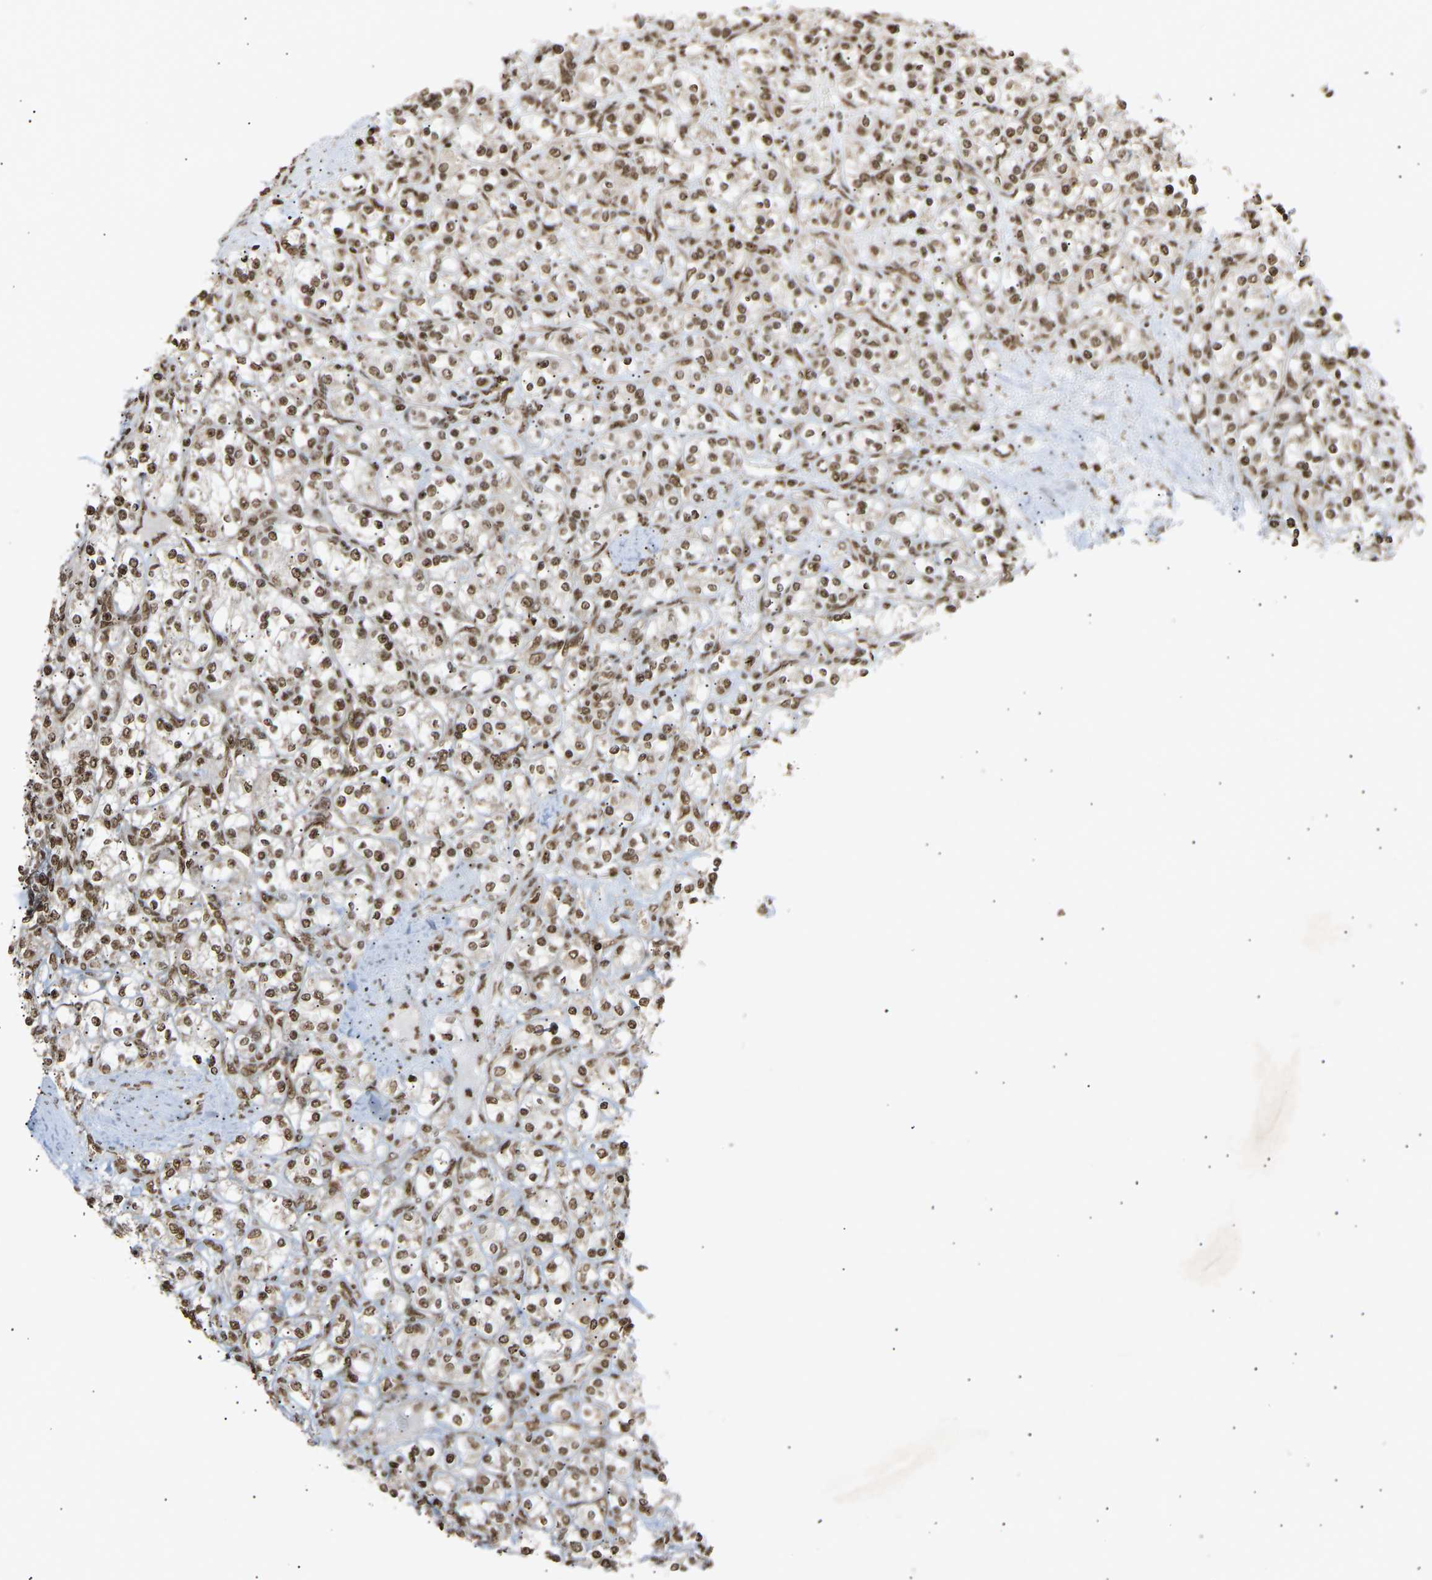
{"staining": {"intensity": "moderate", "quantity": ">75%", "location": "nuclear"}, "tissue": "renal cancer", "cell_type": "Tumor cells", "image_type": "cancer", "snomed": [{"axis": "morphology", "description": "Adenocarcinoma, NOS"}, {"axis": "topography", "description": "Kidney"}], "caption": "Tumor cells reveal medium levels of moderate nuclear positivity in approximately >75% of cells in human renal adenocarcinoma. Nuclei are stained in blue.", "gene": "ALYREF", "patient": {"sex": "male", "age": 77}}